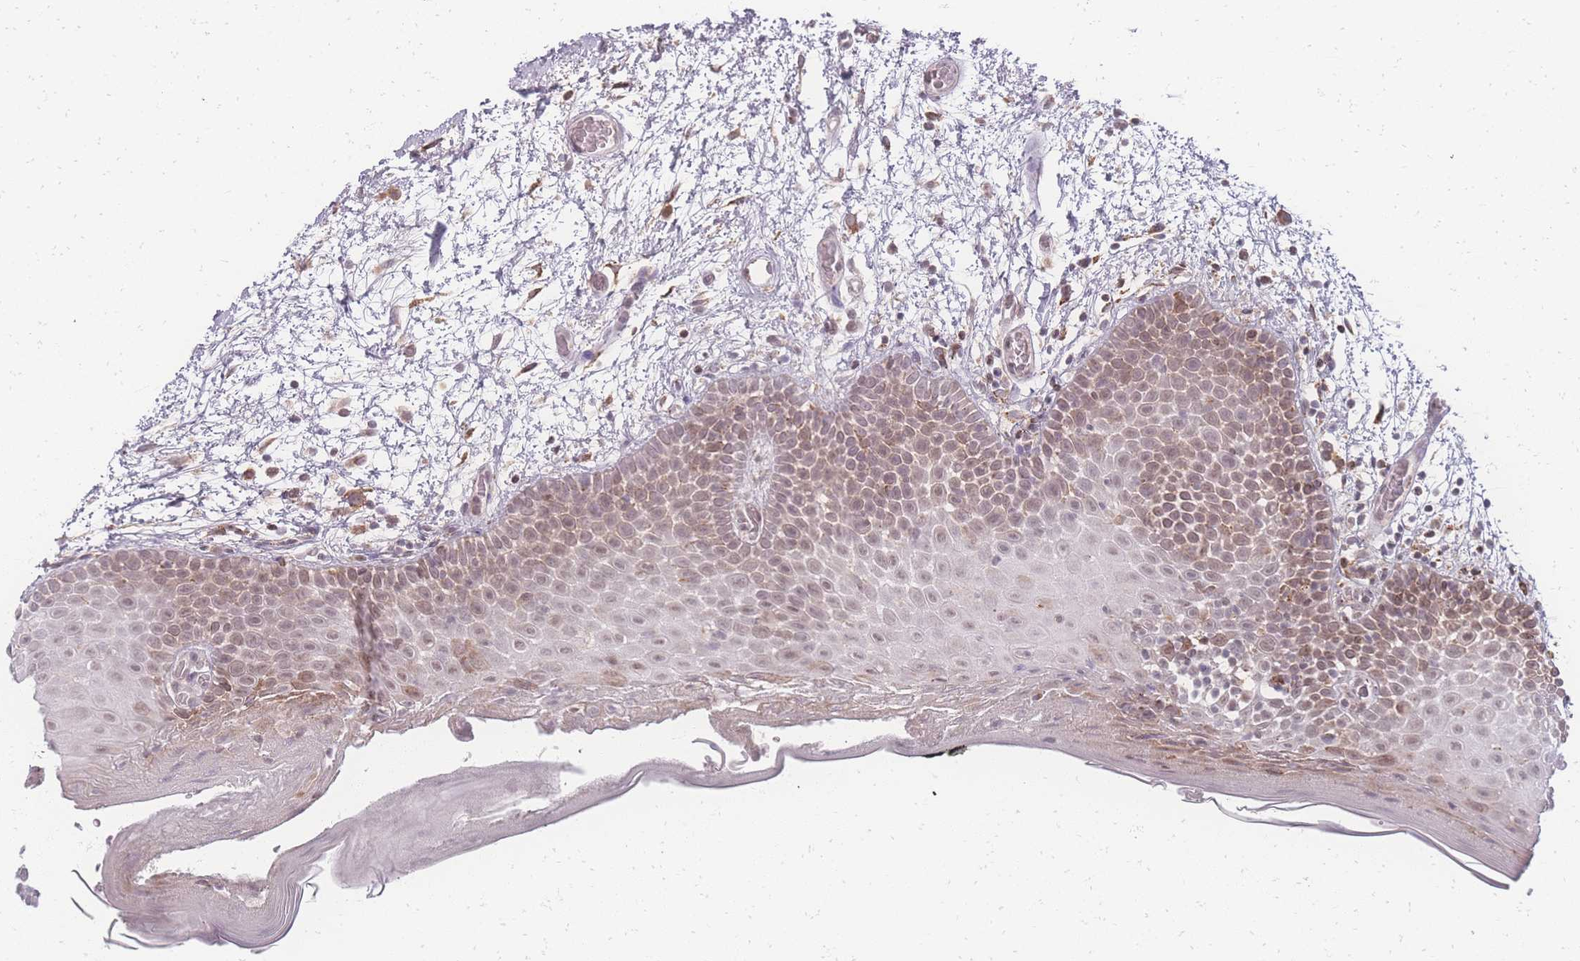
{"staining": {"intensity": "moderate", "quantity": "25%-75%", "location": "nuclear"}, "tissue": "oral mucosa", "cell_type": "Squamous epithelial cells", "image_type": "normal", "snomed": [{"axis": "morphology", "description": "Normal tissue, NOS"}, {"axis": "morphology", "description": "Squamous cell carcinoma, NOS"}, {"axis": "topography", "description": "Oral tissue"}, {"axis": "topography", "description": "Tounge, NOS"}, {"axis": "topography", "description": "Head-Neck"}], "caption": "Protein staining of unremarkable oral mucosa demonstrates moderate nuclear staining in about 25%-75% of squamous epithelial cells. (Brightfield microscopy of DAB IHC at high magnification).", "gene": "ZC3H13", "patient": {"sex": "male", "age": 76}}